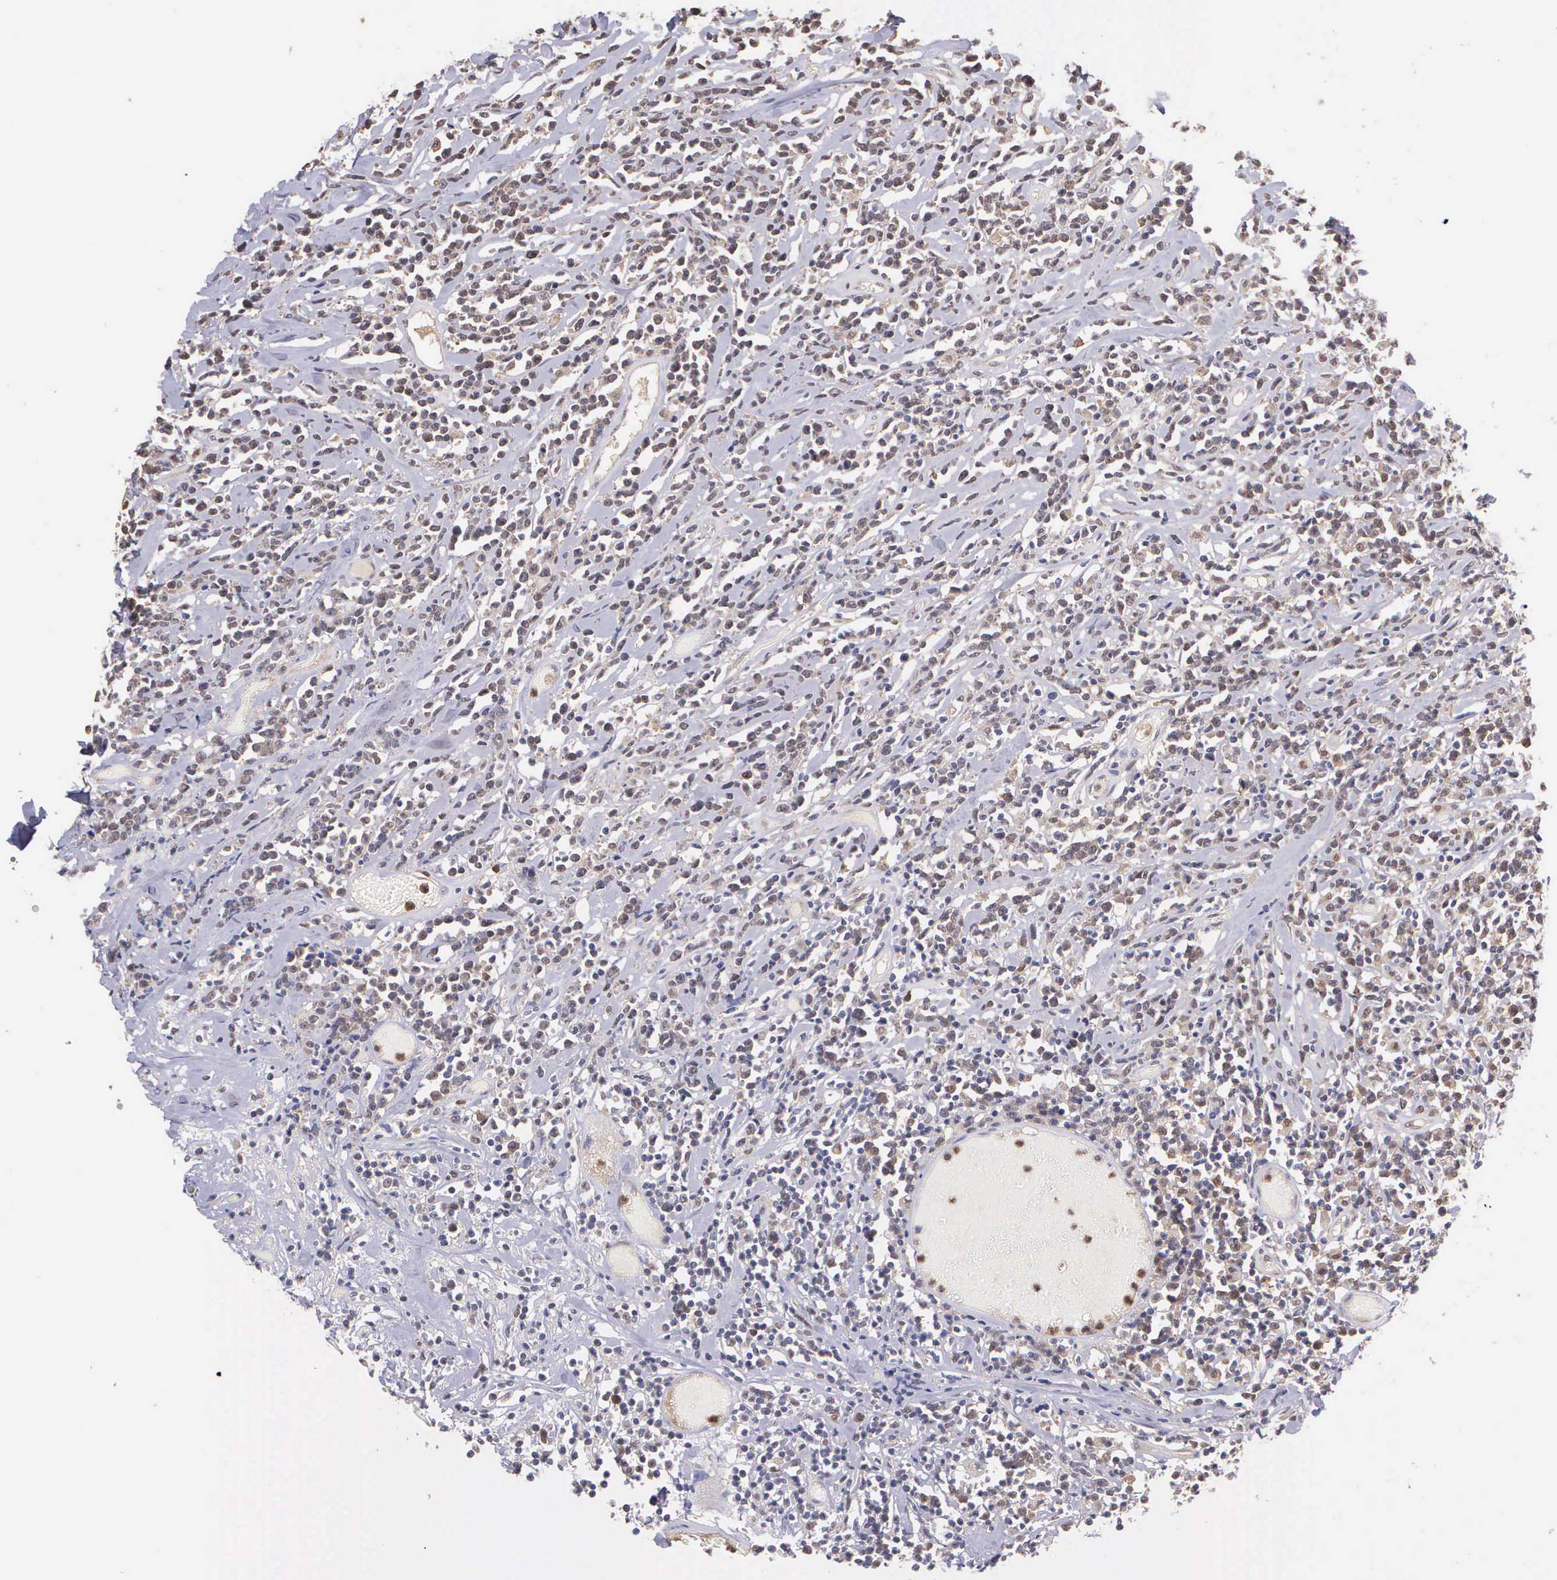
{"staining": {"intensity": "weak", "quantity": "25%-75%", "location": "cytoplasmic/membranous,nuclear"}, "tissue": "lymphoma", "cell_type": "Tumor cells", "image_type": "cancer", "snomed": [{"axis": "morphology", "description": "Malignant lymphoma, non-Hodgkin's type, High grade"}, {"axis": "topography", "description": "Colon"}], "caption": "IHC (DAB) staining of human high-grade malignant lymphoma, non-Hodgkin's type displays weak cytoplasmic/membranous and nuclear protein staining in approximately 25%-75% of tumor cells.", "gene": "BID", "patient": {"sex": "male", "age": 82}}